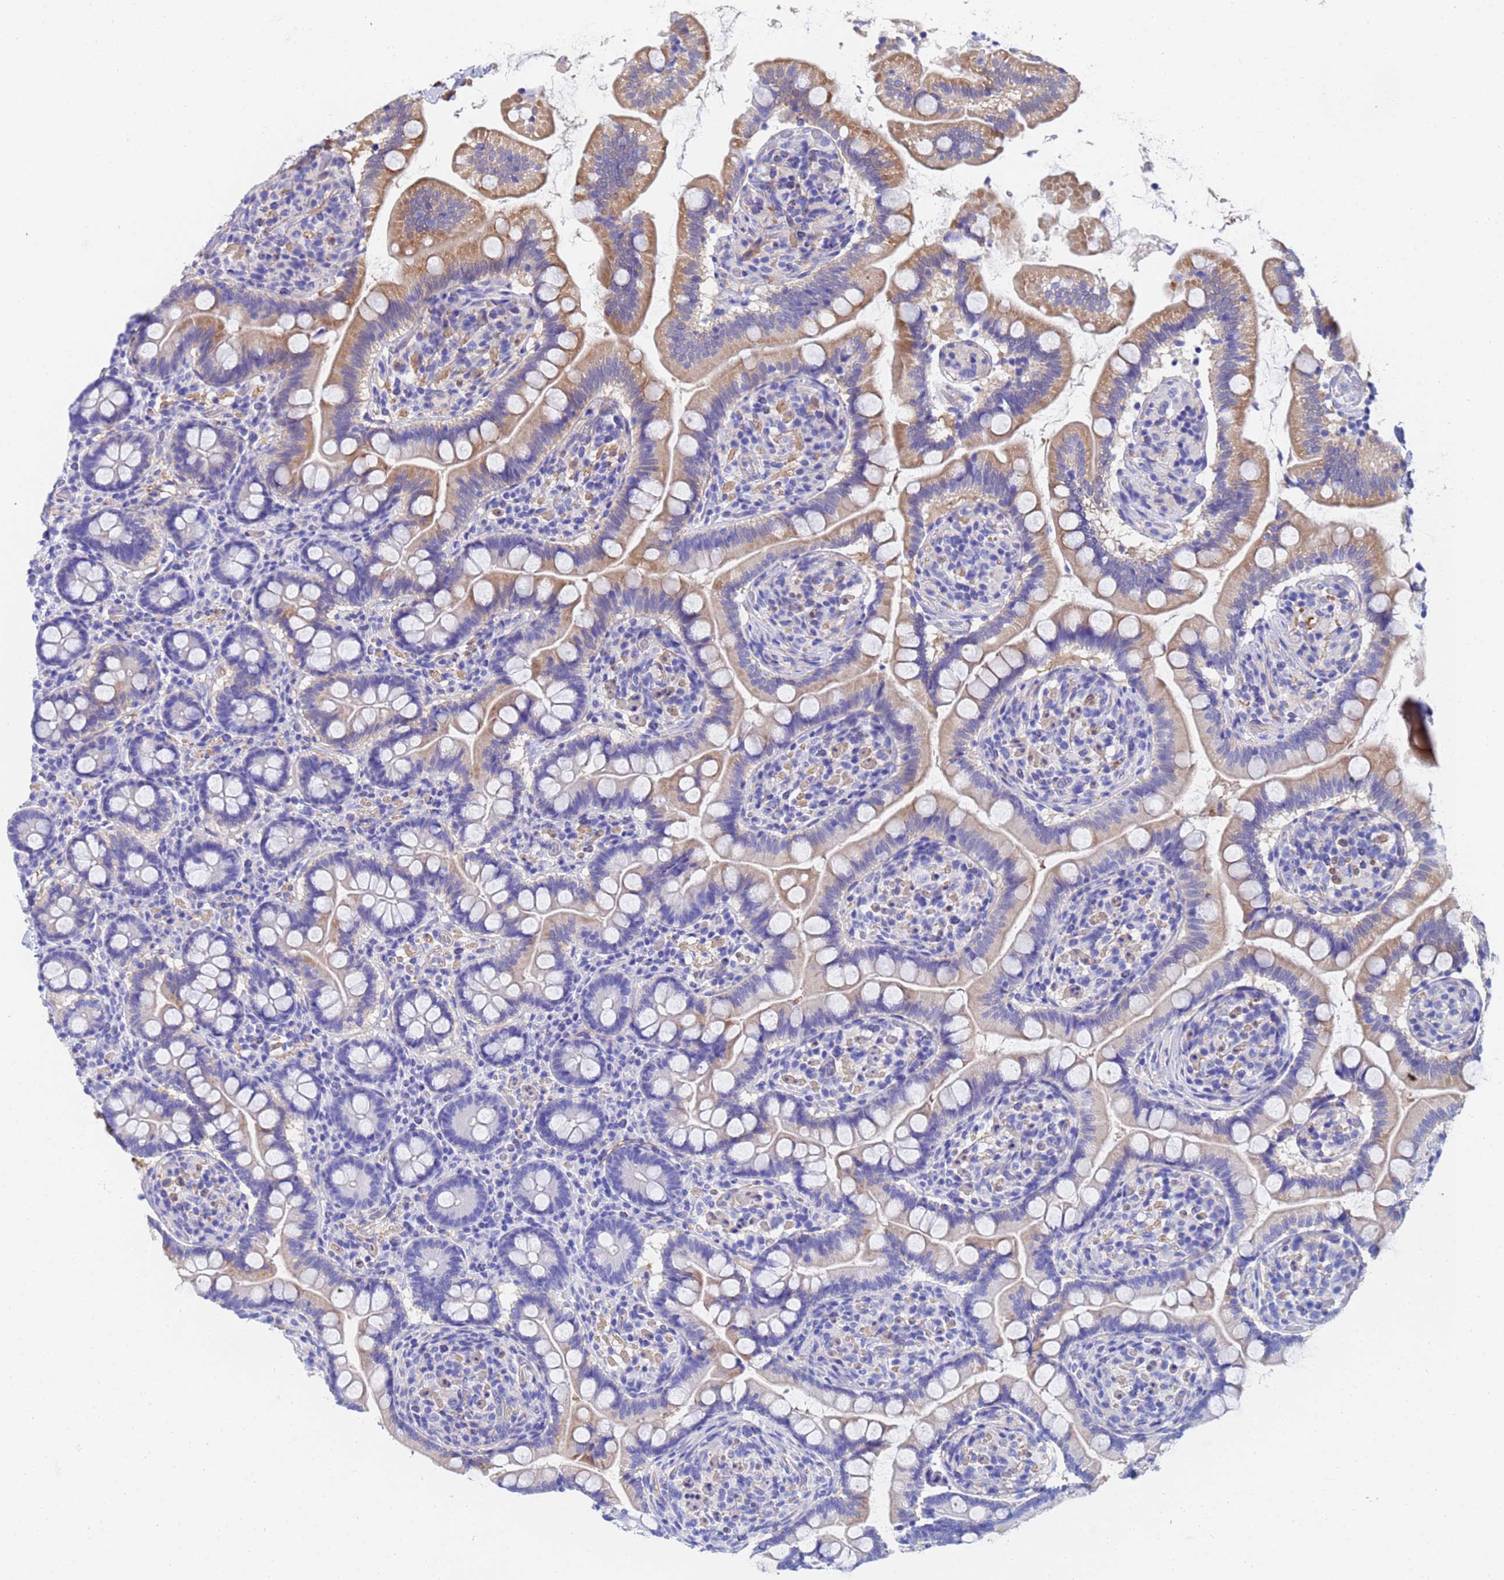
{"staining": {"intensity": "moderate", "quantity": "25%-75%", "location": "cytoplasmic/membranous"}, "tissue": "small intestine", "cell_type": "Glandular cells", "image_type": "normal", "snomed": [{"axis": "morphology", "description": "Normal tissue, NOS"}, {"axis": "topography", "description": "Small intestine"}], "caption": "Normal small intestine displays moderate cytoplasmic/membranous positivity in approximately 25%-75% of glandular cells, visualized by immunohistochemistry.", "gene": "CST1", "patient": {"sex": "female", "age": 64}}